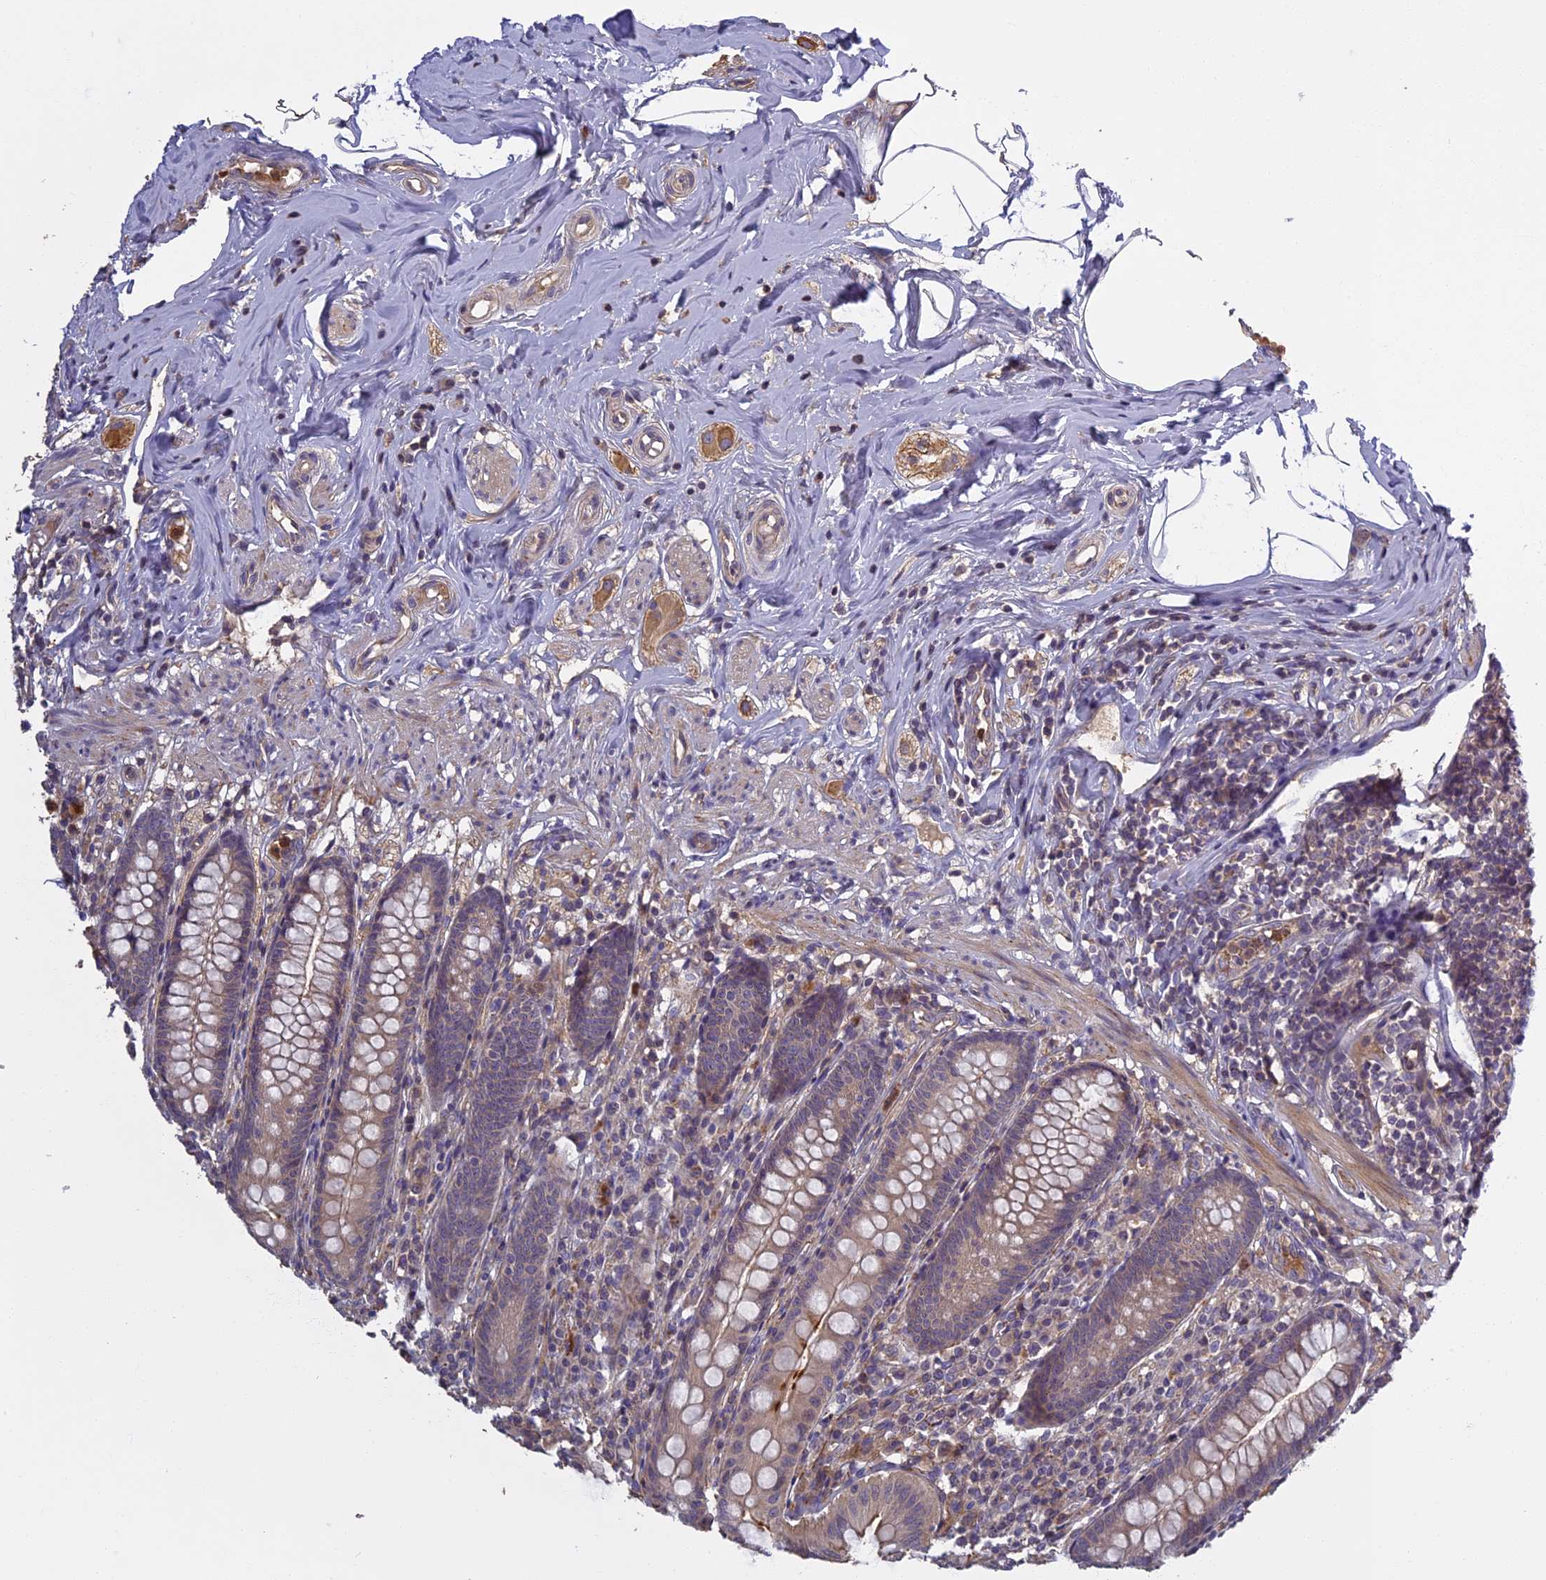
{"staining": {"intensity": "moderate", "quantity": "<25%", "location": "cytoplasmic/membranous"}, "tissue": "appendix", "cell_type": "Glandular cells", "image_type": "normal", "snomed": [{"axis": "morphology", "description": "Normal tissue, NOS"}, {"axis": "topography", "description": "Appendix"}], "caption": "Glandular cells show low levels of moderate cytoplasmic/membranous expression in about <25% of cells in benign appendix. (DAB = brown stain, brightfield microscopy at high magnification).", "gene": "AP4E1", "patient": {"sex": "male", "age": 55}}